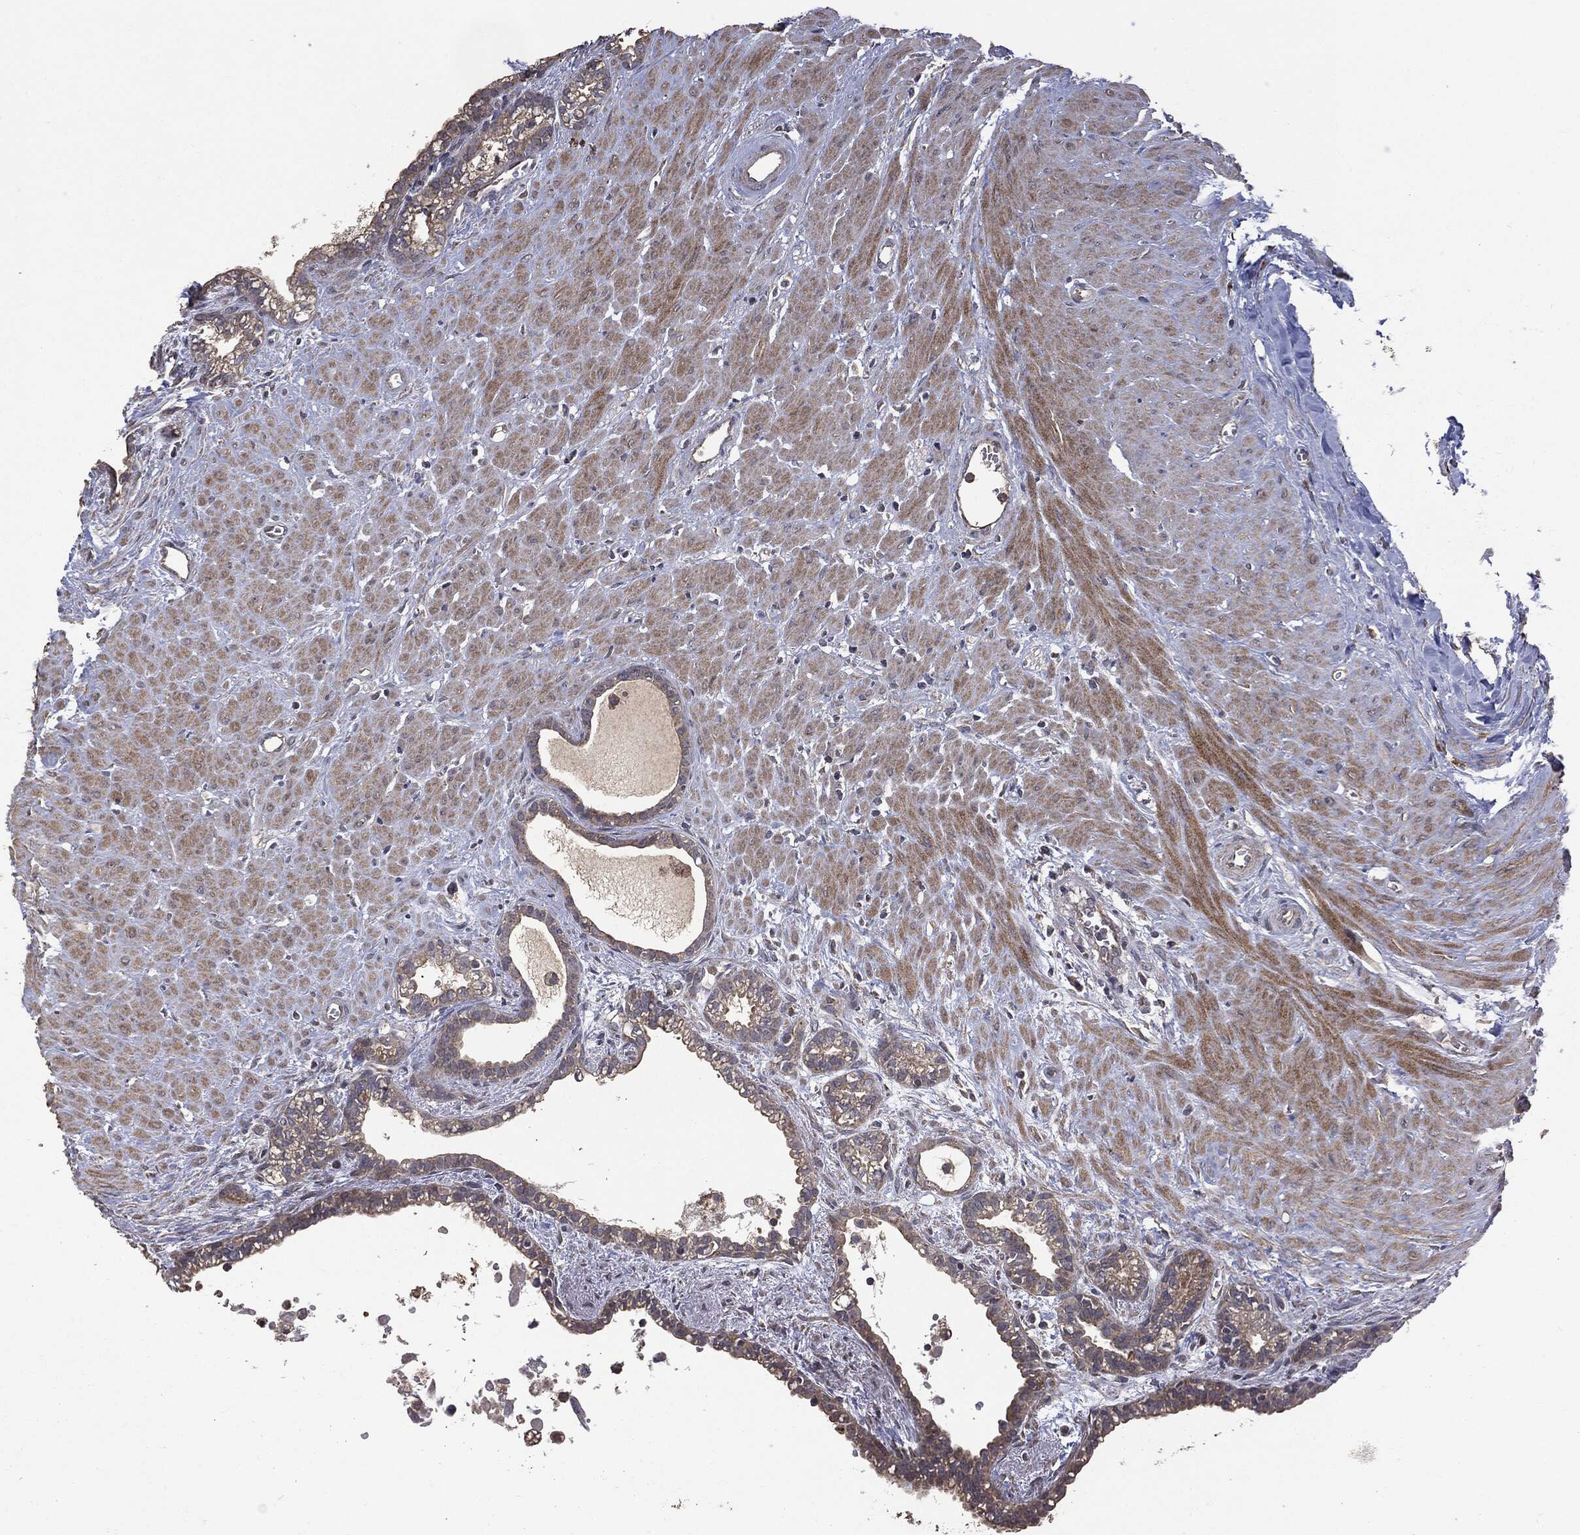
{"staining": {"intensity": "weak", "quantity": "<25%", "location": "cytoplasmic/membranous"}, "tissue": "seminal vesicle", "cell_type": "Glandular cells", "image_type": "normal", "snomed": [{"axis": "morphology", "description": "Normal tissue, NOS"}, {"axis": "morphology", "description": "Urothelial carcinoma, NOS"}, {"axis": "topography", "description": "Urinary bladder"}, {"axis": "topography", "description": "Seminal veicle"}], "caption": "This is a micrograph of immunohistochemistry staining of normal seminal vesicle, which shows no staining in glandular cells. (DAB (3,3'-diaminobenzidine) IHC visualized using brightfield microscopy, high magnification).", "gene": "MTOR", "patient": {"sex": "male", "age": 76}}